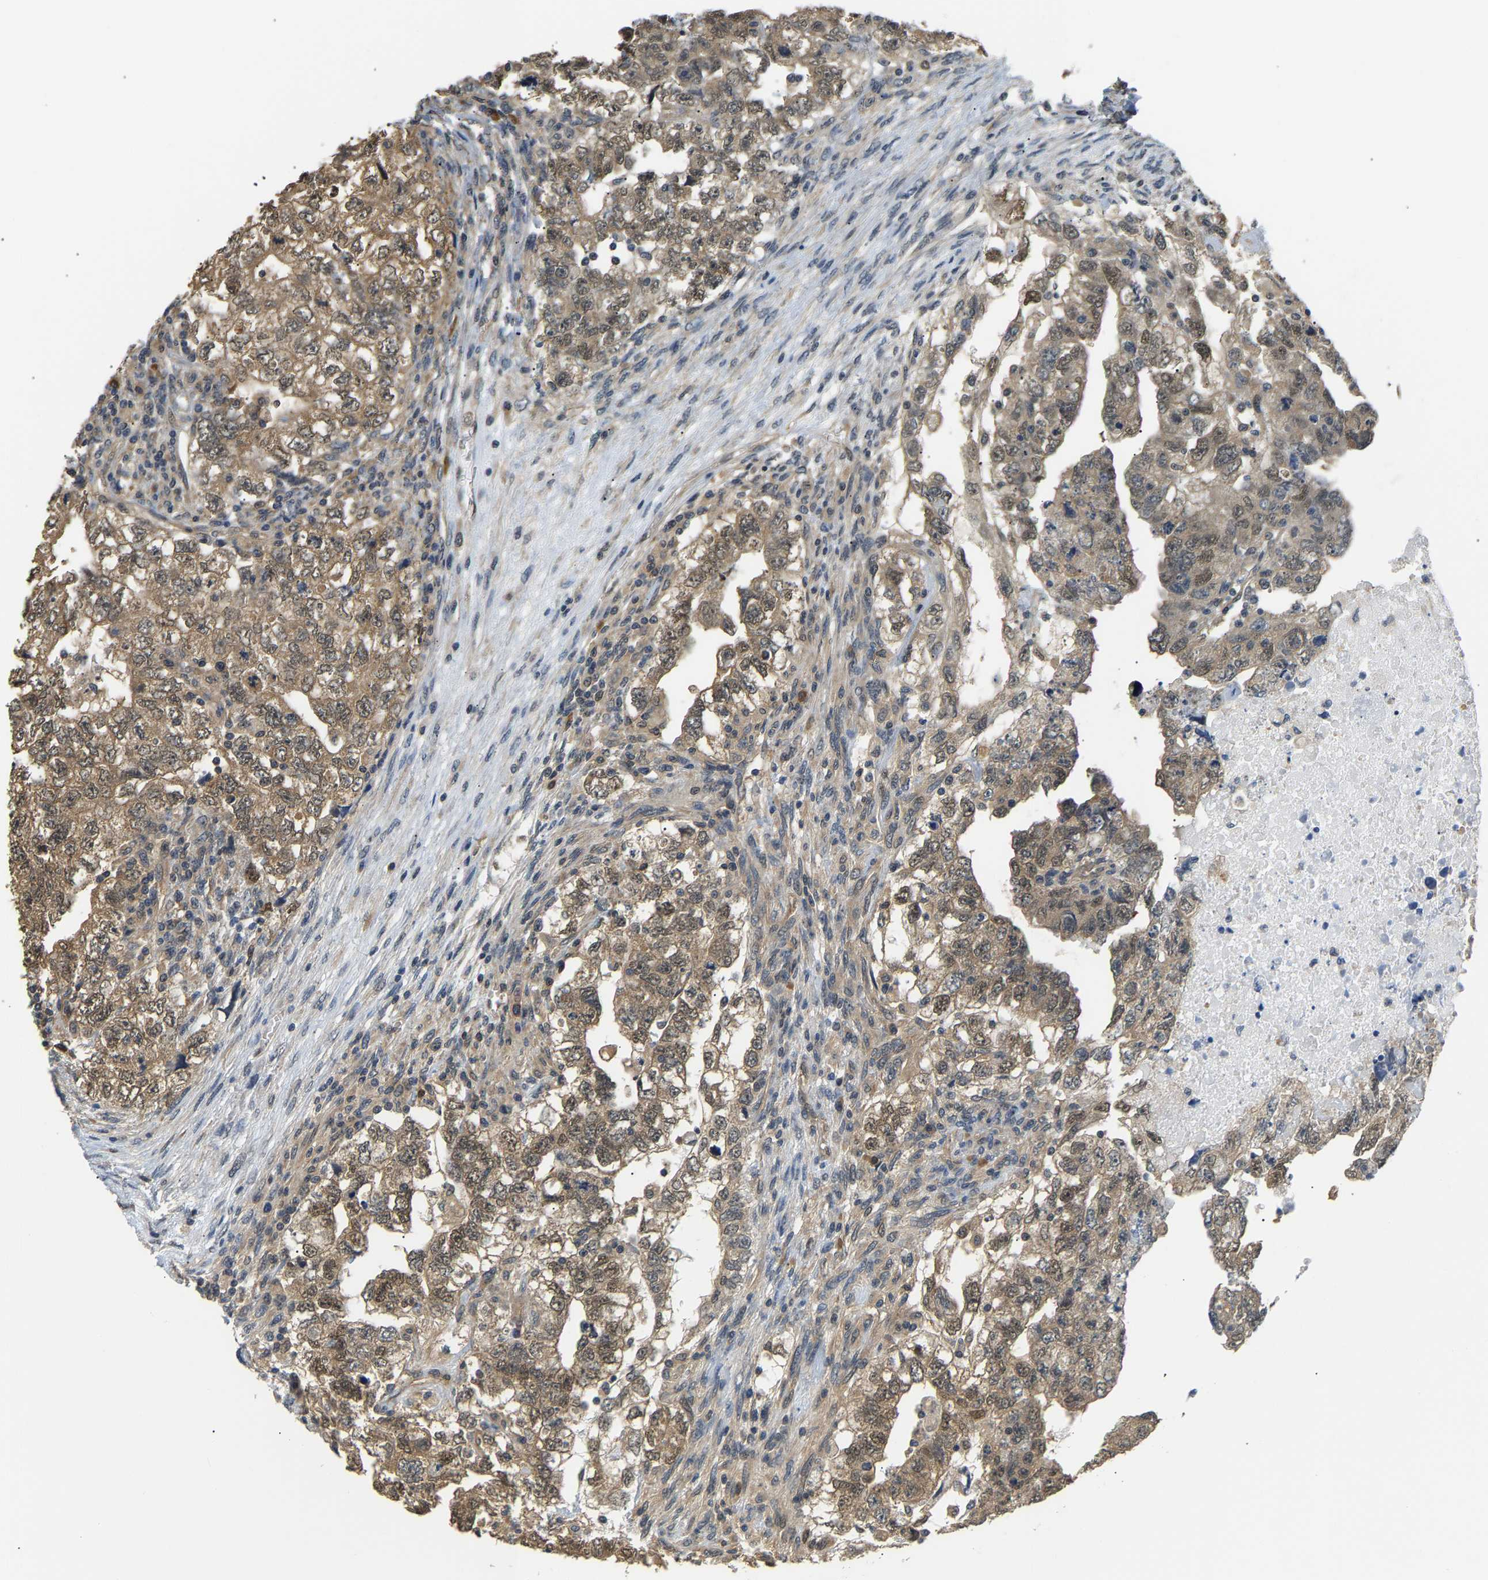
{"staining": {"intensity": "moderate", "quantity": ">75%", "location": "cytoplasmic/membranous"}, "tissue": "testis cancer", "cell_type": "Tumor cells", "image_type": "cancer", "snomed": [{"axis": "morphology", "description": "Carcinoma, Embryonal, NOS"}, {"axis": "topography", "description": "Testis"}], "caption": "Immunohistochemical staining of embryonal carcinoma (testis) exhibits medium levels of moderate cytoplasmic/membranous staining in approximately >75% of tumor cells.", "gene": "ARHGEF12", "patient": {"sex": "male", "age": 36}}